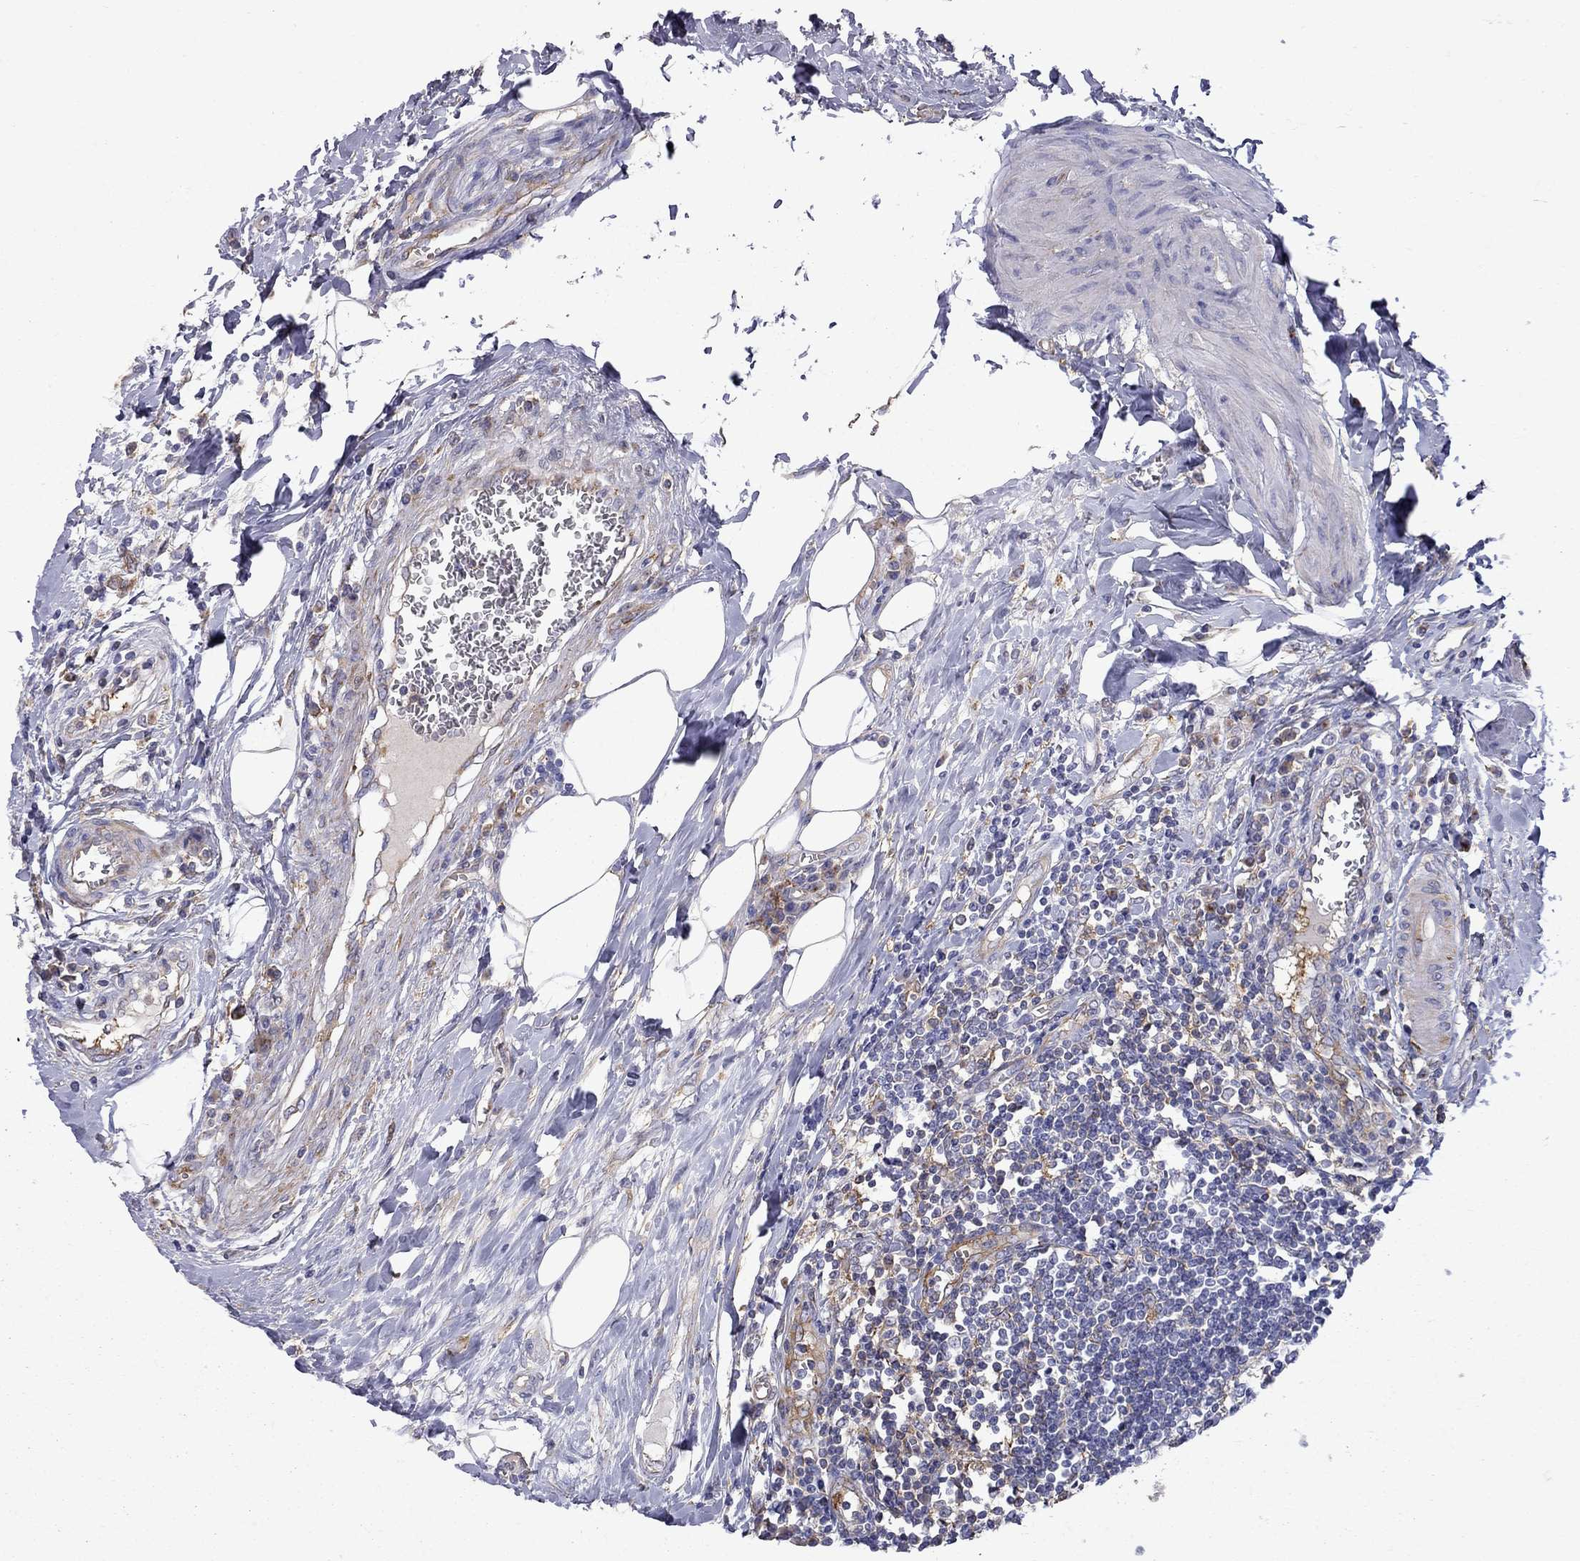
{"staining": {"intensity": "moderate", "quantity": "25%-75%", "location": "cytoplasmic/membranous"}, "tissue": "urothelial cancer", "cell_type": "Tumor cells", "image_type": "cancer", "snomed": [{"axis": "morphology", "description": "Urothelial carcinoma, High grade"}, {"axis": "topography", "description": "Urinary bladder"}], "caption": "Immunohistochemistry (IHC) micrograph of human urothelial cancer stained for a protein (brown), which shows medium levels of moderate cytoplasmic/membranous expression in about 25%-75% of tumor cells.", "gene": "EIF4E3", "patient": {"sex": "female", "age": 58}}